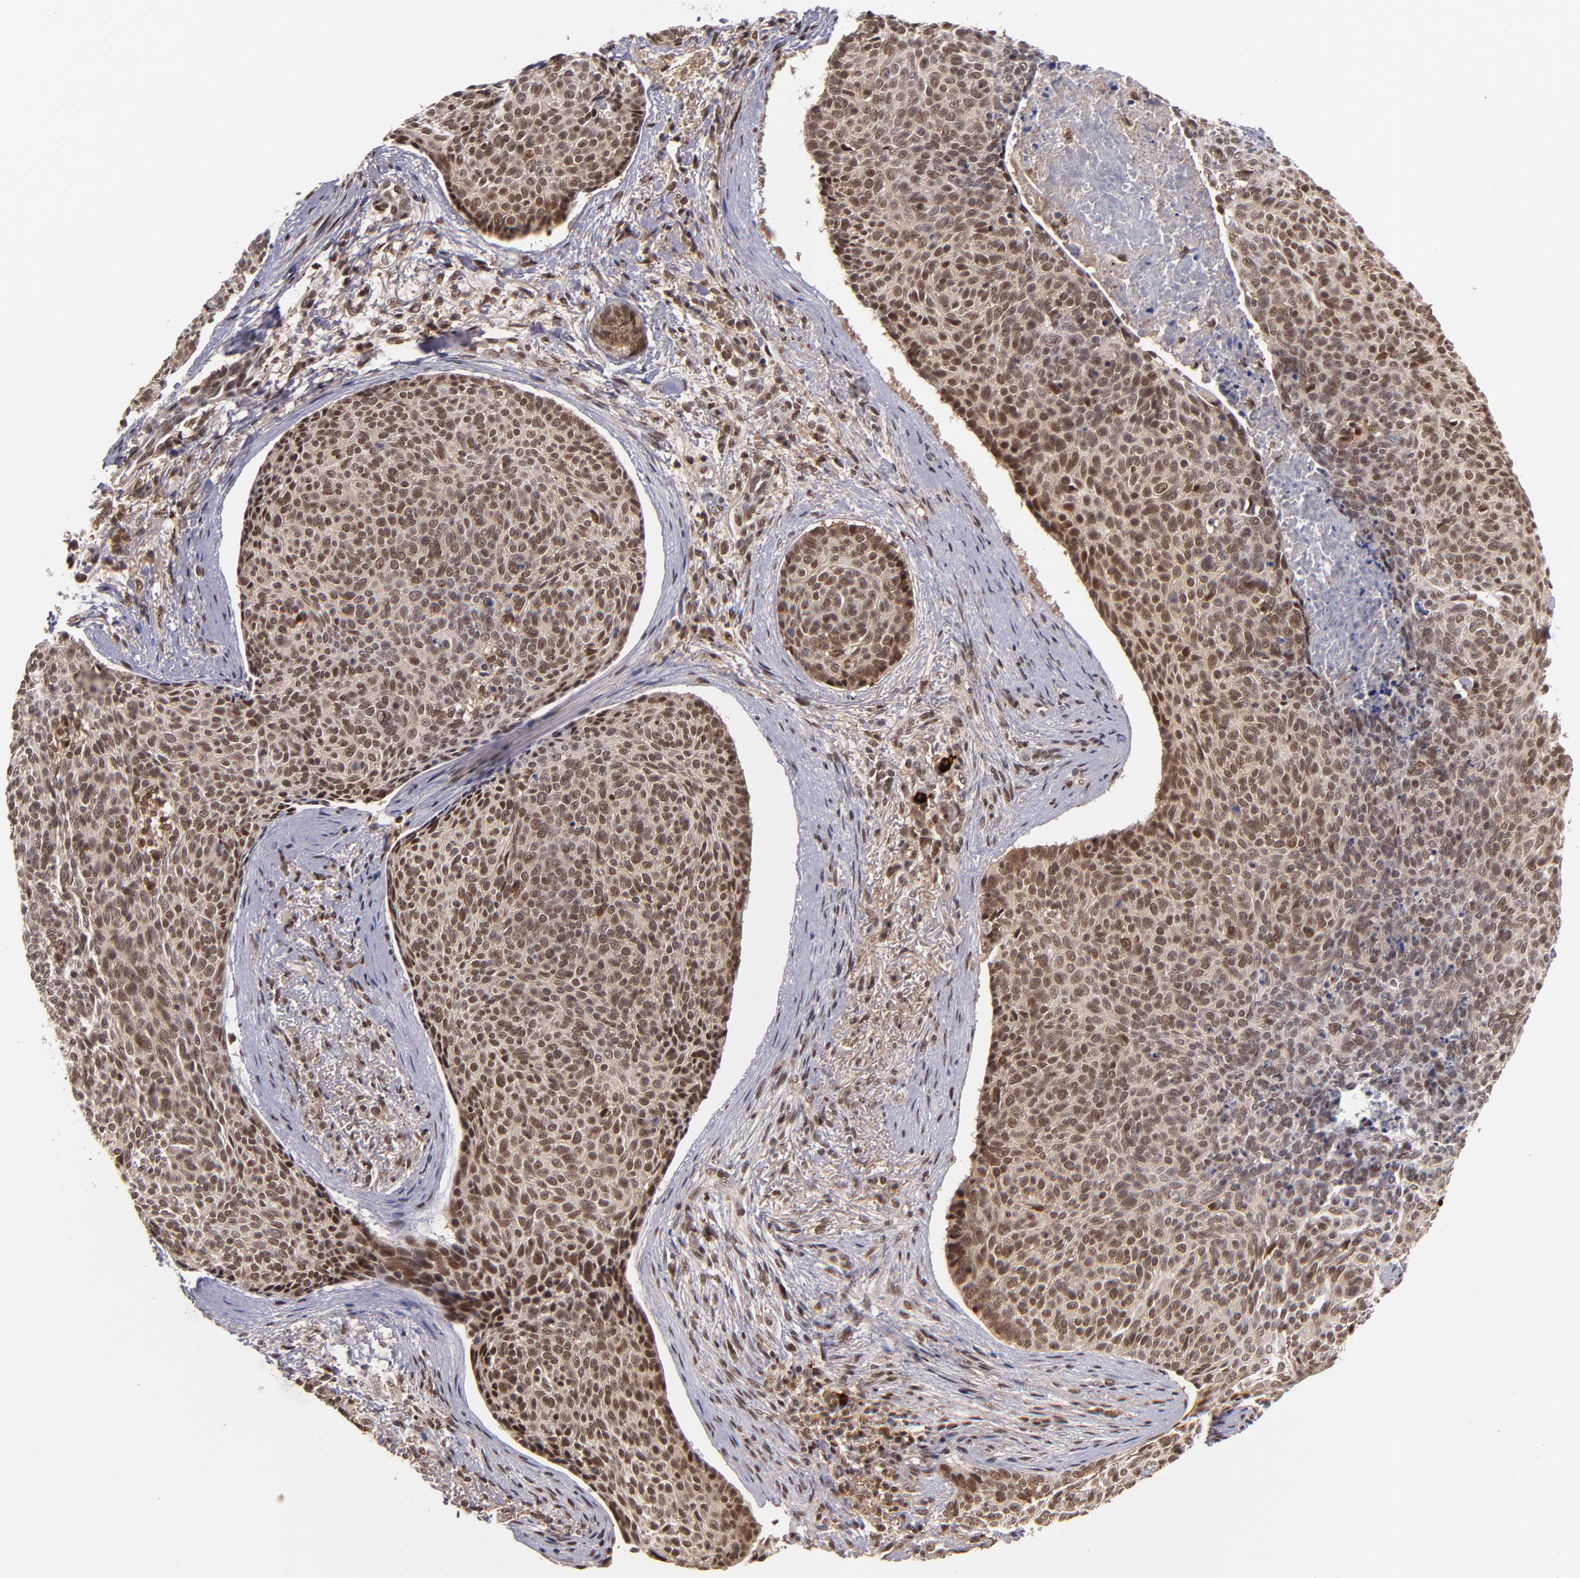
{"staining": {"intensity": "moderate", "quantity": ">75%", "location": "nuclear"}, "tissue": "skin cancer", "cell_type": "Tumor cells", "image_type": "cancer", "snomed": [{"axis": "morphology", "description": "Normal tissue, NOS"}, {"axis": "morphology", "description": "Basal cell carcinoma"}, {"axis": "topography", "description": "Skin"}], "caption": "Brown immunohistochemical staining in basal cell carcinoma (skin) demonstrates moderate nuclear positivity in approximately >75% of tumor cells.", "gene": "EP300", "patient": {"sex": "female", "age": 57}}